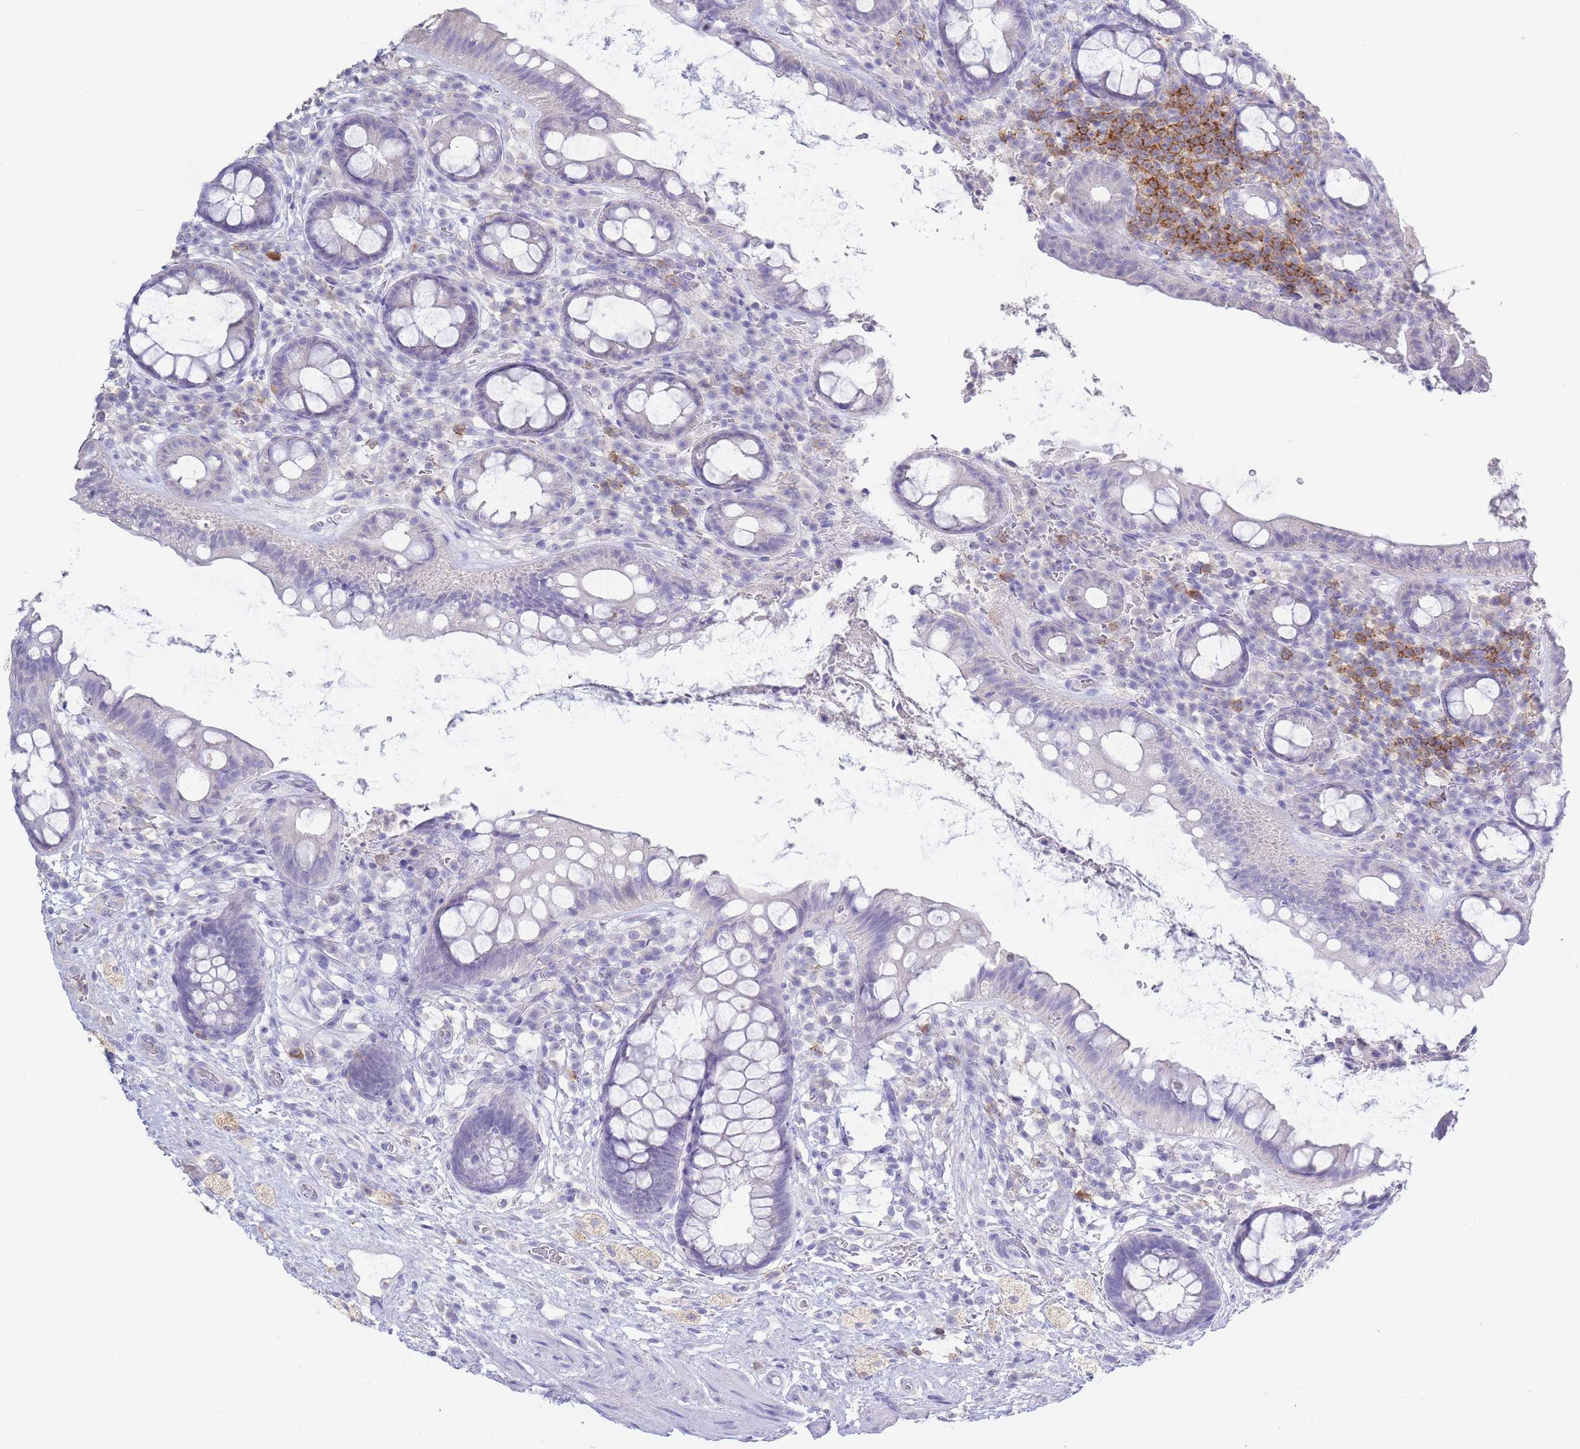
{"staining": {"intensity": "negative", "quantity": "none", "location": "none"}, "tissue": "rectum", "cell_type": "Glandular cells", "image_type": "normal", "snomed": [{"axis": "morphology", "description": "Normal tissue, NOS"}, {"axis": "topography", "description": "Rectum"}, {"axis": "topography", "description": "Peripheral nerve tissue"}], "caption": "Immunohistochemistry micrograph of unremarkable rectum: rectum stained with DAB shows no significant protein expression in glandular cells.", "gene": "CD37", "patient": {"sex": "female", "age": 69}}